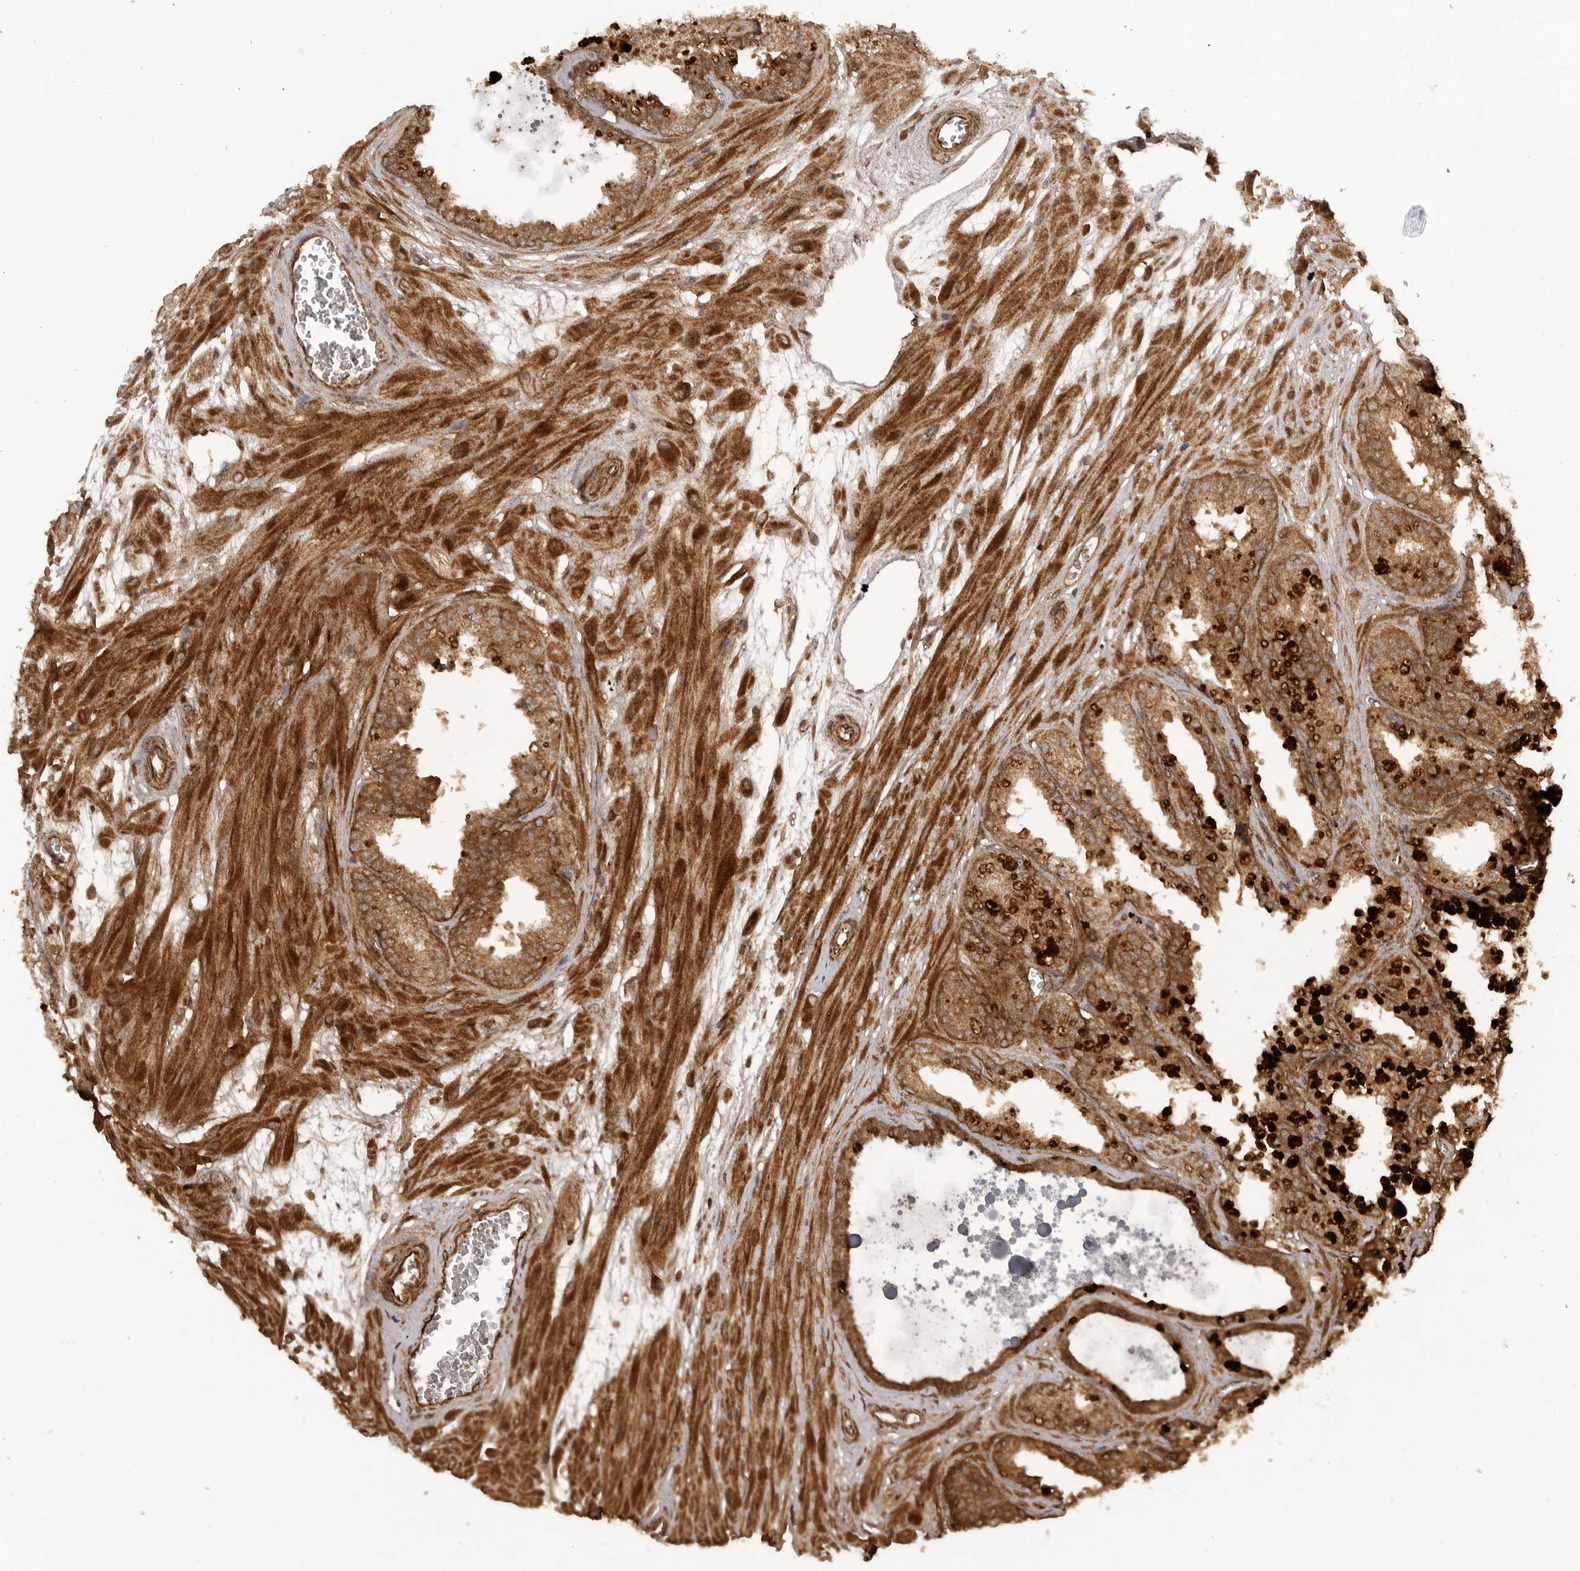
{"staining": {"intensity": "moderate", "quantity": ">75%", "location": "cytoplasmic/membranous"}, "tissue": "seminal vesicle", "cell_type": "Glandular cells", "image_type": "normal", "snomed": [{"axis": "morphology", "description": "Normal tissue, NOS"}, {"axis": "topography", "description": "Prostate"}, {"axis": "topography", "description": "Seminal veicle"}], "caption": "Moderate cytoplasmic/membranous protein expression is appreciated in about >75% of glandular cells in seminal vesicle. Immunohistochemistry (ihc) stains the protein in brown and the nuclei are stained blue.", "gene": "PRDX4", "patient": {"sex": "male", "age": 51}}